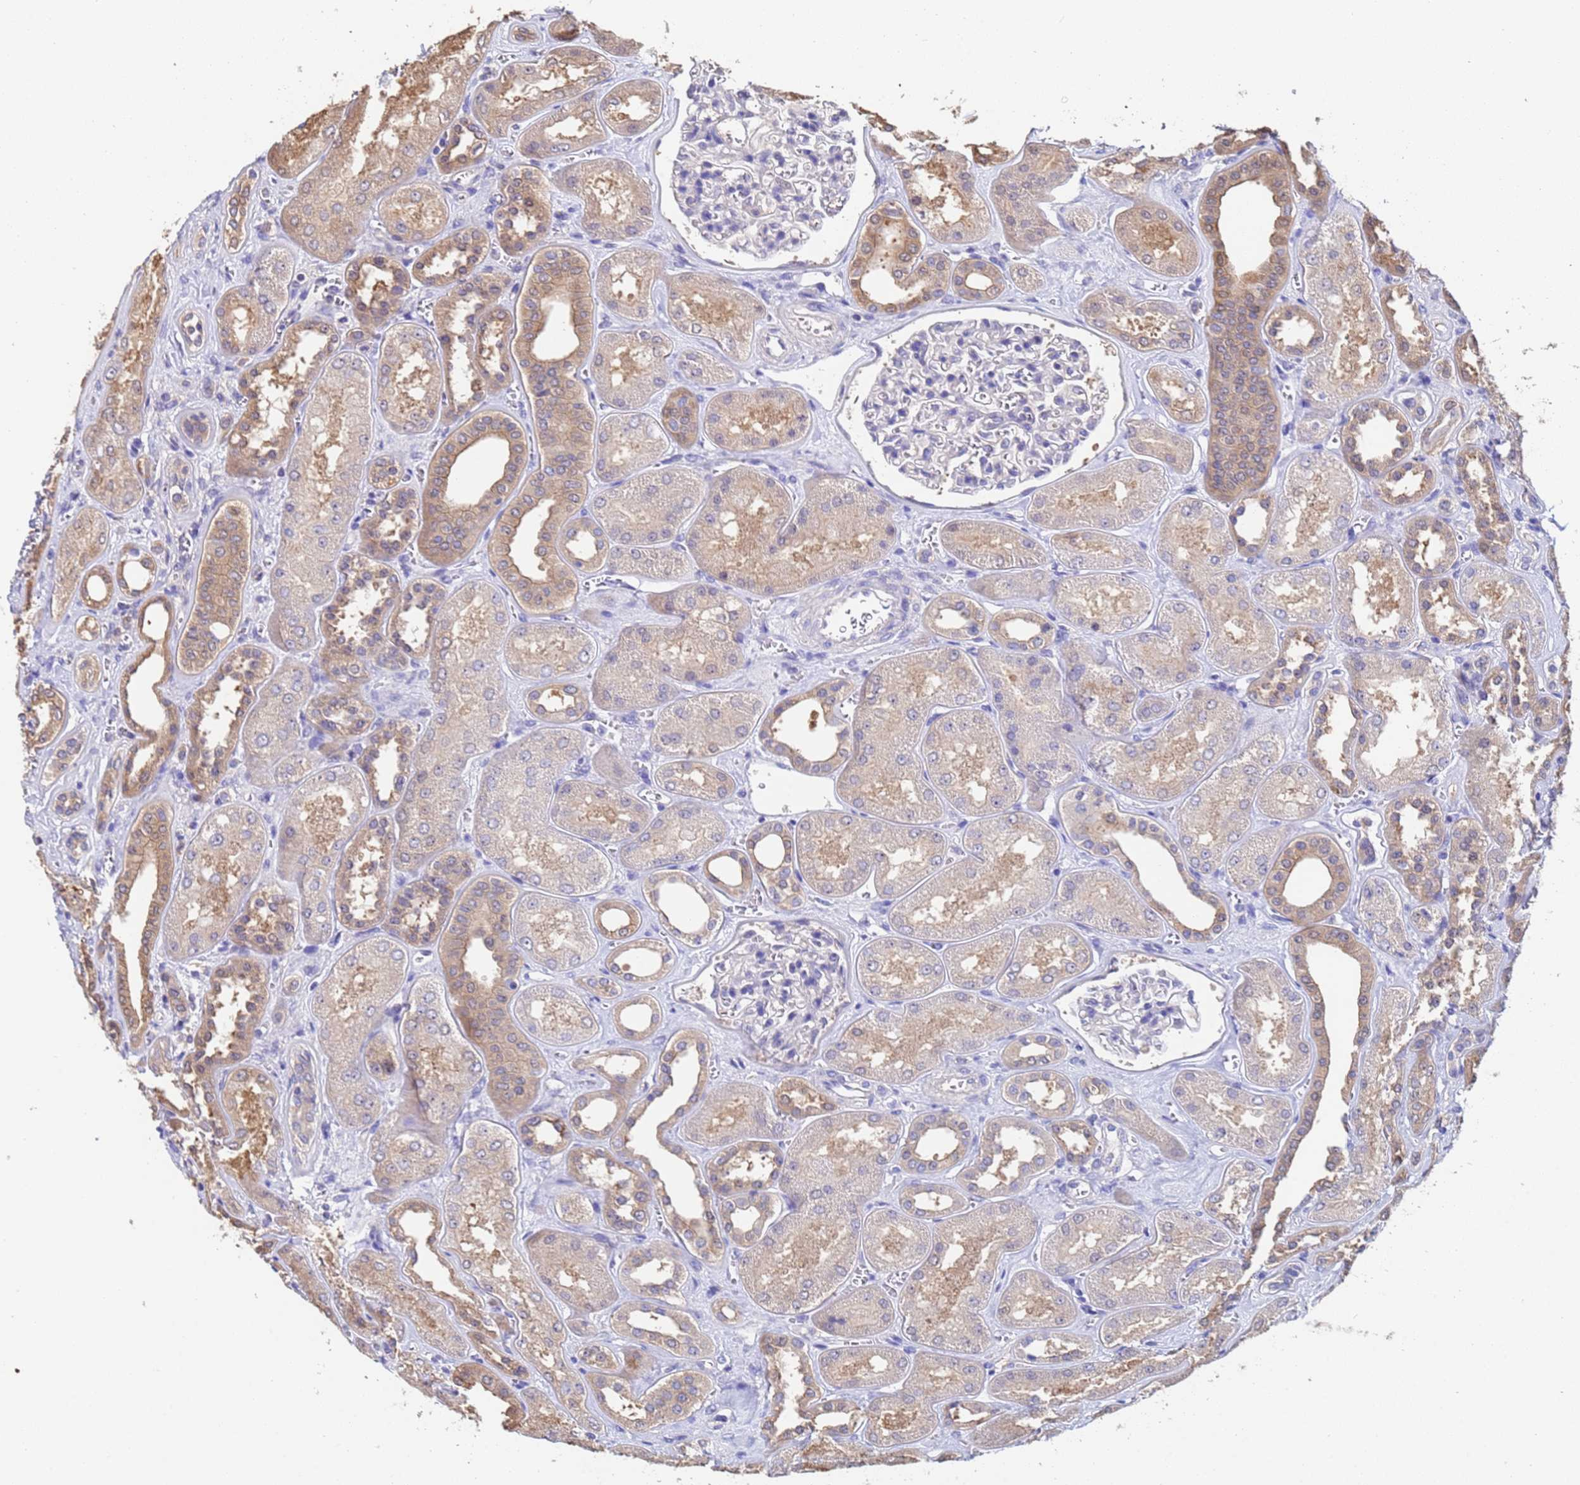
{"staining": {"intensity": "negative", "quantity": "none", "location": "none"}, "tissue": "kidney", "cell_type": "Cells in glomeruli", "image_type": "normal", "snomed": [{"axis": "morphology", "description": "Normal tissue, NOS"}, {"axis": "morphology", "description": "Adenocarcinoma, NOS"}, {"axis": "topography", "description": "Kidney"}], "caption": "This is a histopathology image of IHC staining of normal kidney, which shows no staining in cells in glomeruli.", "gene": "FAM25A", "patient": {"sex": "female", "age": 68}}